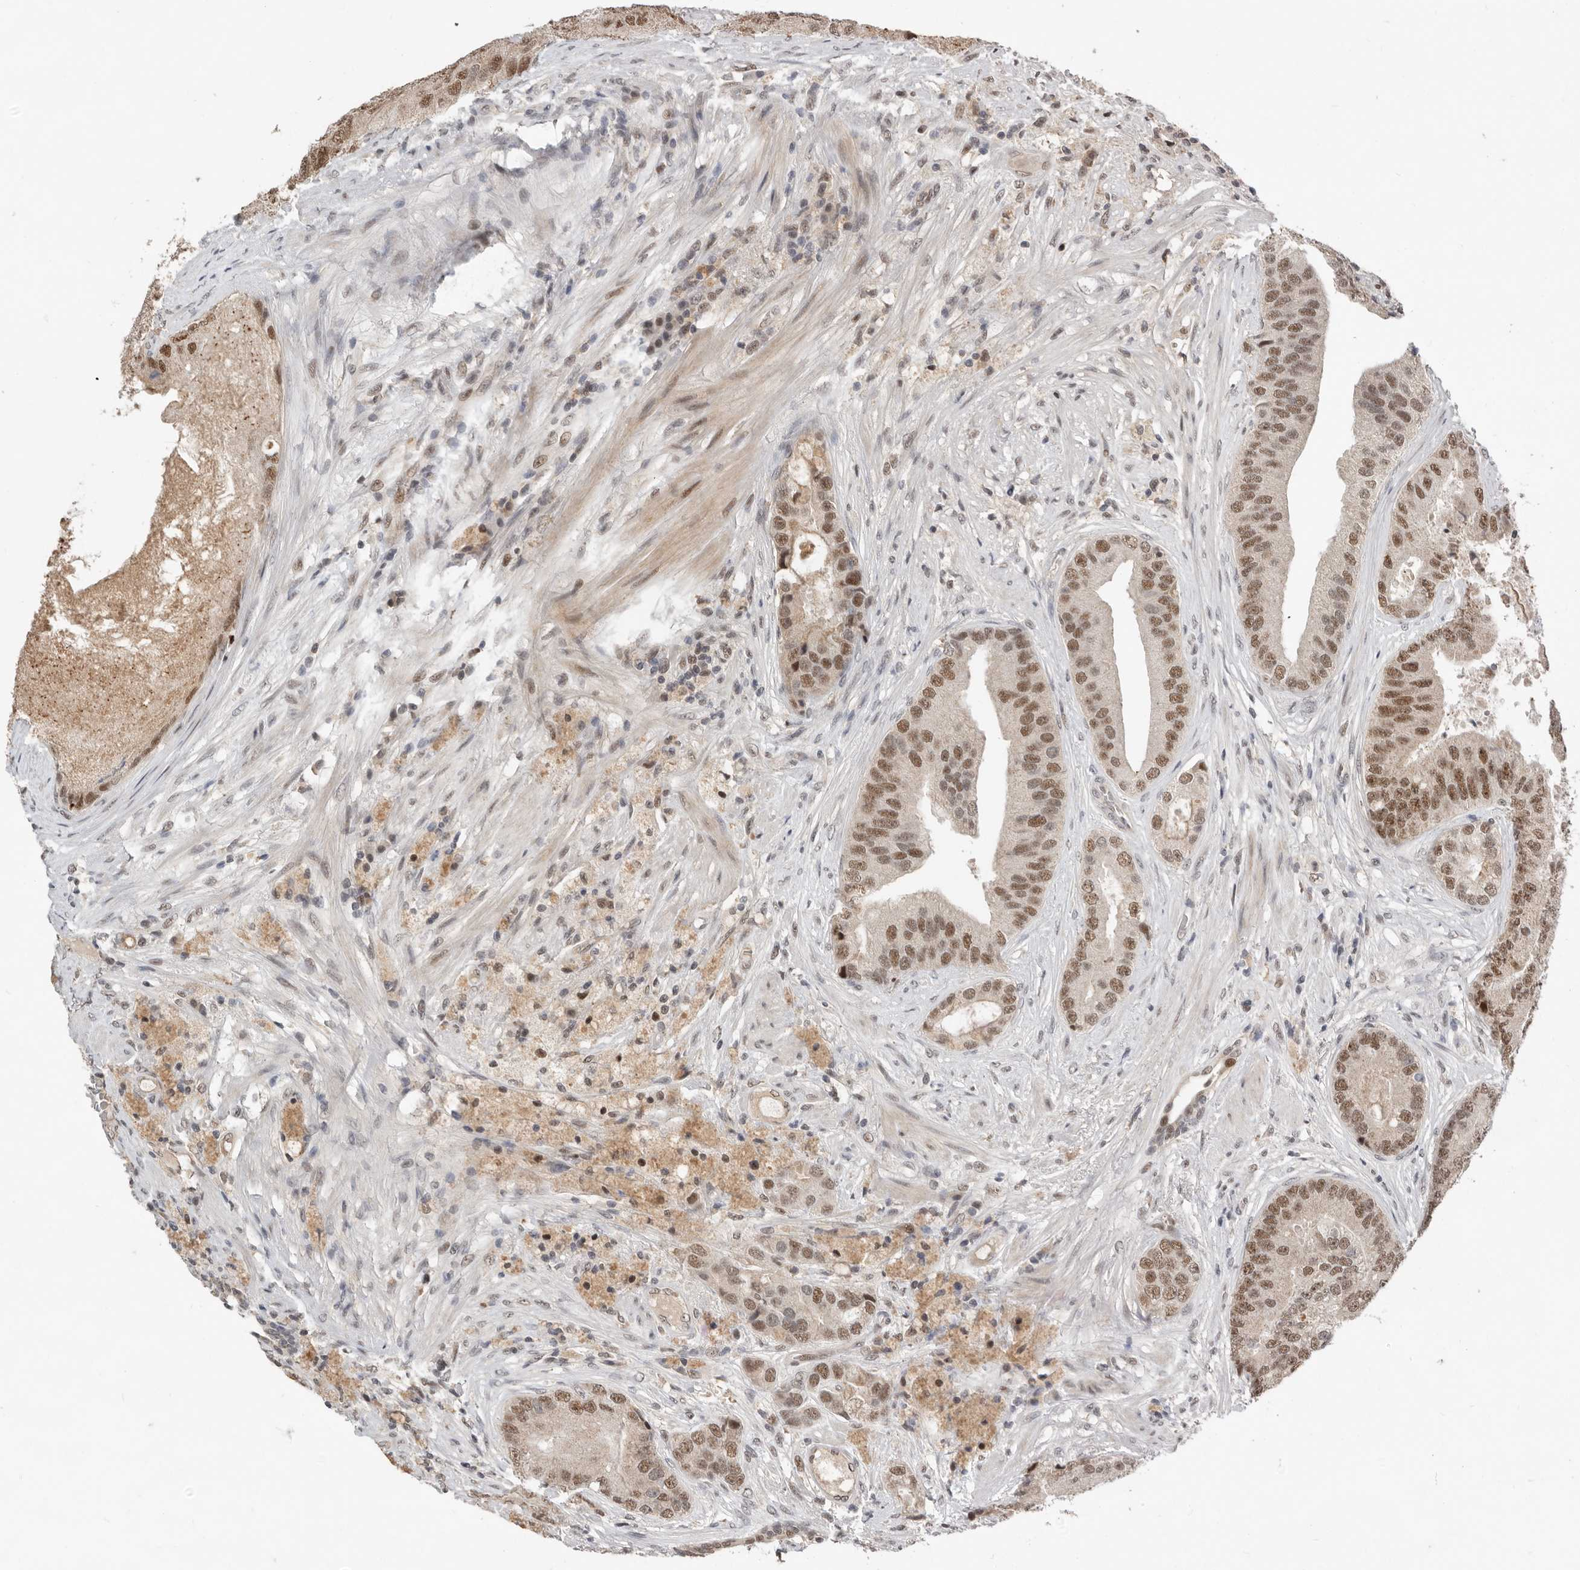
{"staining": {"intensity": "moderate", "quantity": ">75%", "location": "nuclear"}, "tissue": "prostate cancer", "cell_type": "Tumor cells", "image_type": "cancer", "snomed": [{"axis": "morphology", "description": "Adenocarcinoma, High grade"}, {"axis": "topography", "description": "Prostate"}], "caption": "The image demonstrates immunohistochemical staining of prostate adenocarcinoma (high-grade). There is moderate nuclear expression is appreciated in approximately >75% of tumor cells. Nuclei are stained in blue.", "gene": "BRCA2", "patient": {"sex": "male", "age": 70}}